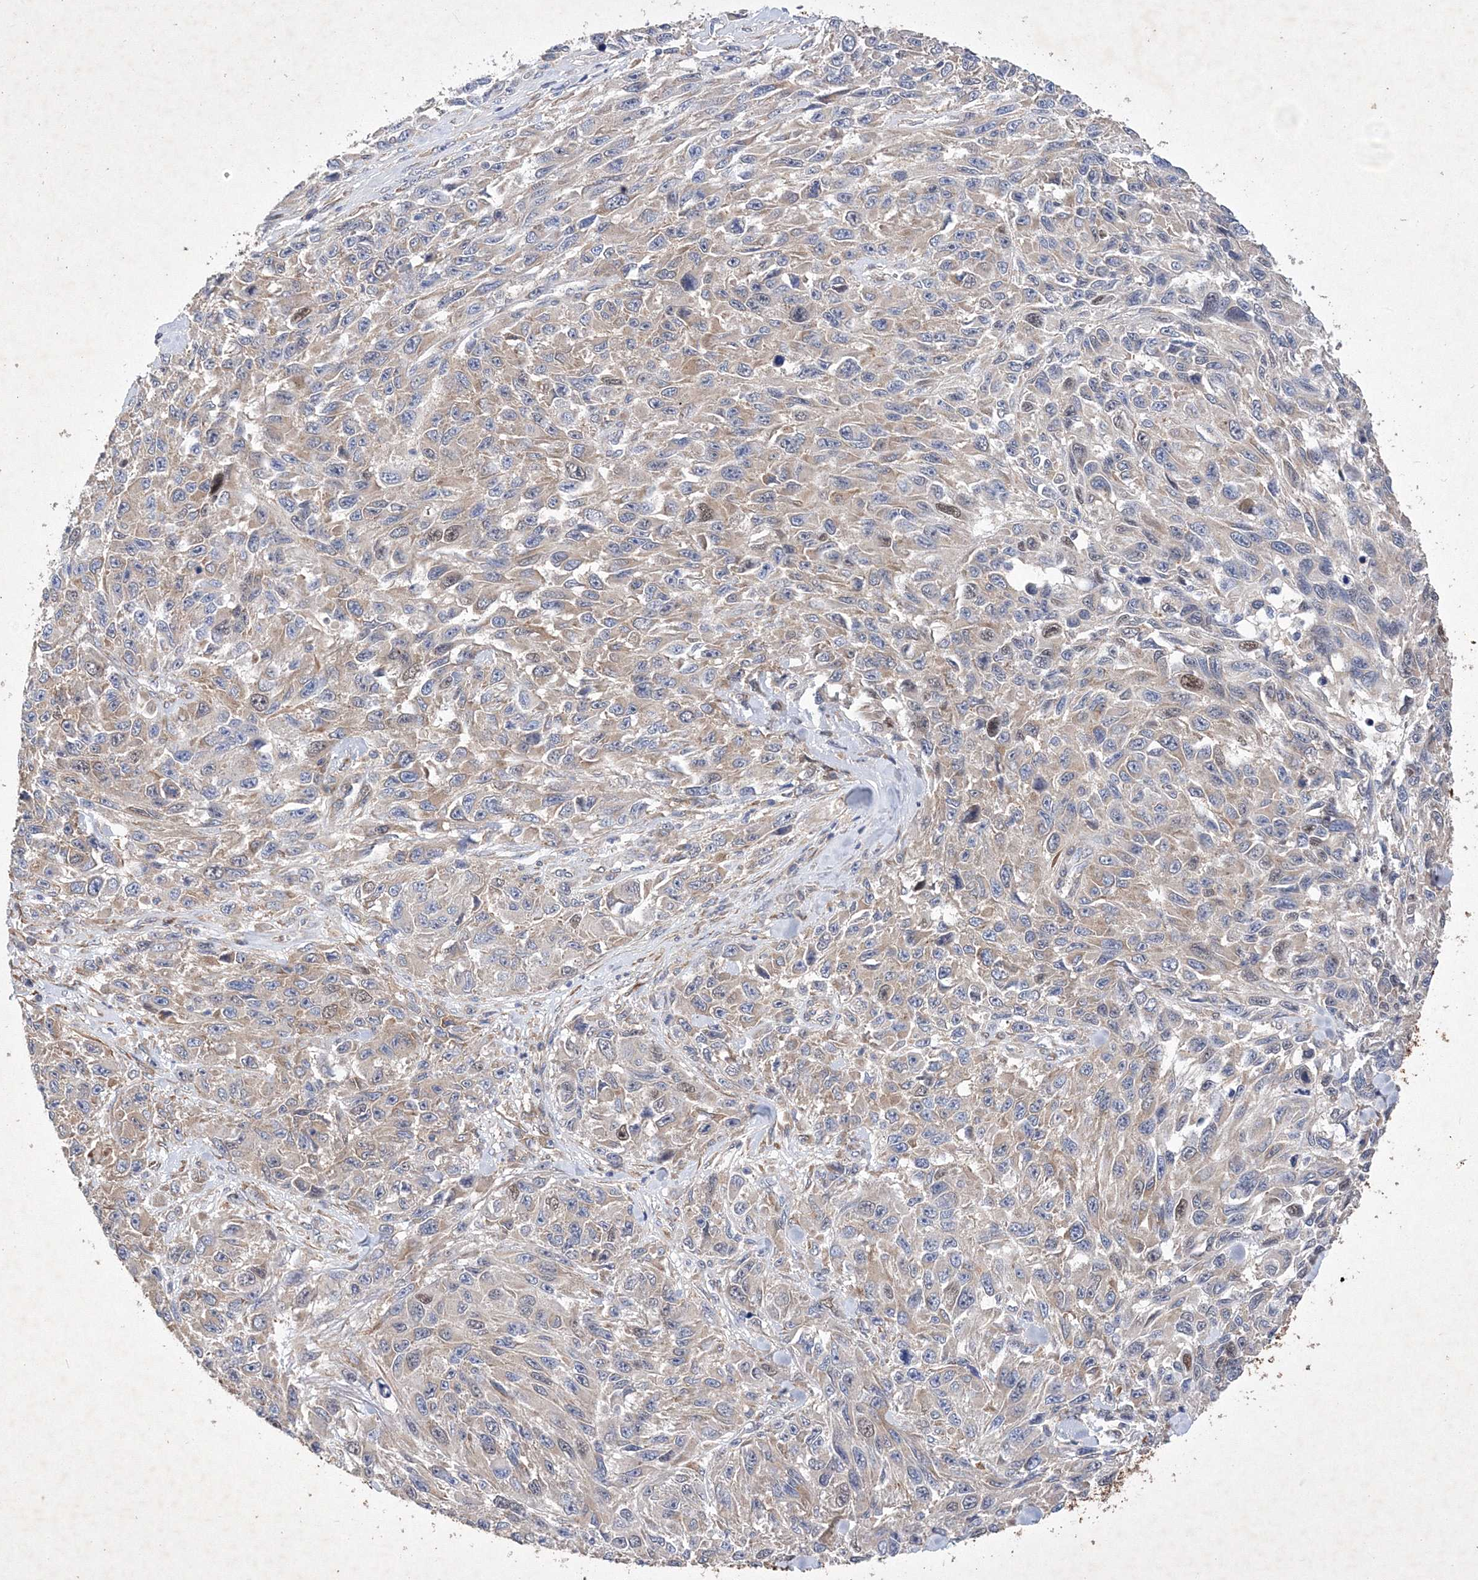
{"staining": {"intensity": "weak", "quantity": "<25%", "location": "cytoplasmic/membranous"}, "tissue": "melanoma", "cell_type": "Tumor cells", "image_type": "cancer", "snomed": [{"axis": "morphology", "description": "Malignant melanoma, NOS"}, {"axis": "topography", "description": "Skin"}], "caption": "This micrograph is of malignant melanoma stained with immunohistochemistry to label a protein in brown with the nuclei are counter-stained blue. There is no expression in tumor cells.", "gene": "SNX18", "patient": {"sex": "female", "age": 96}}